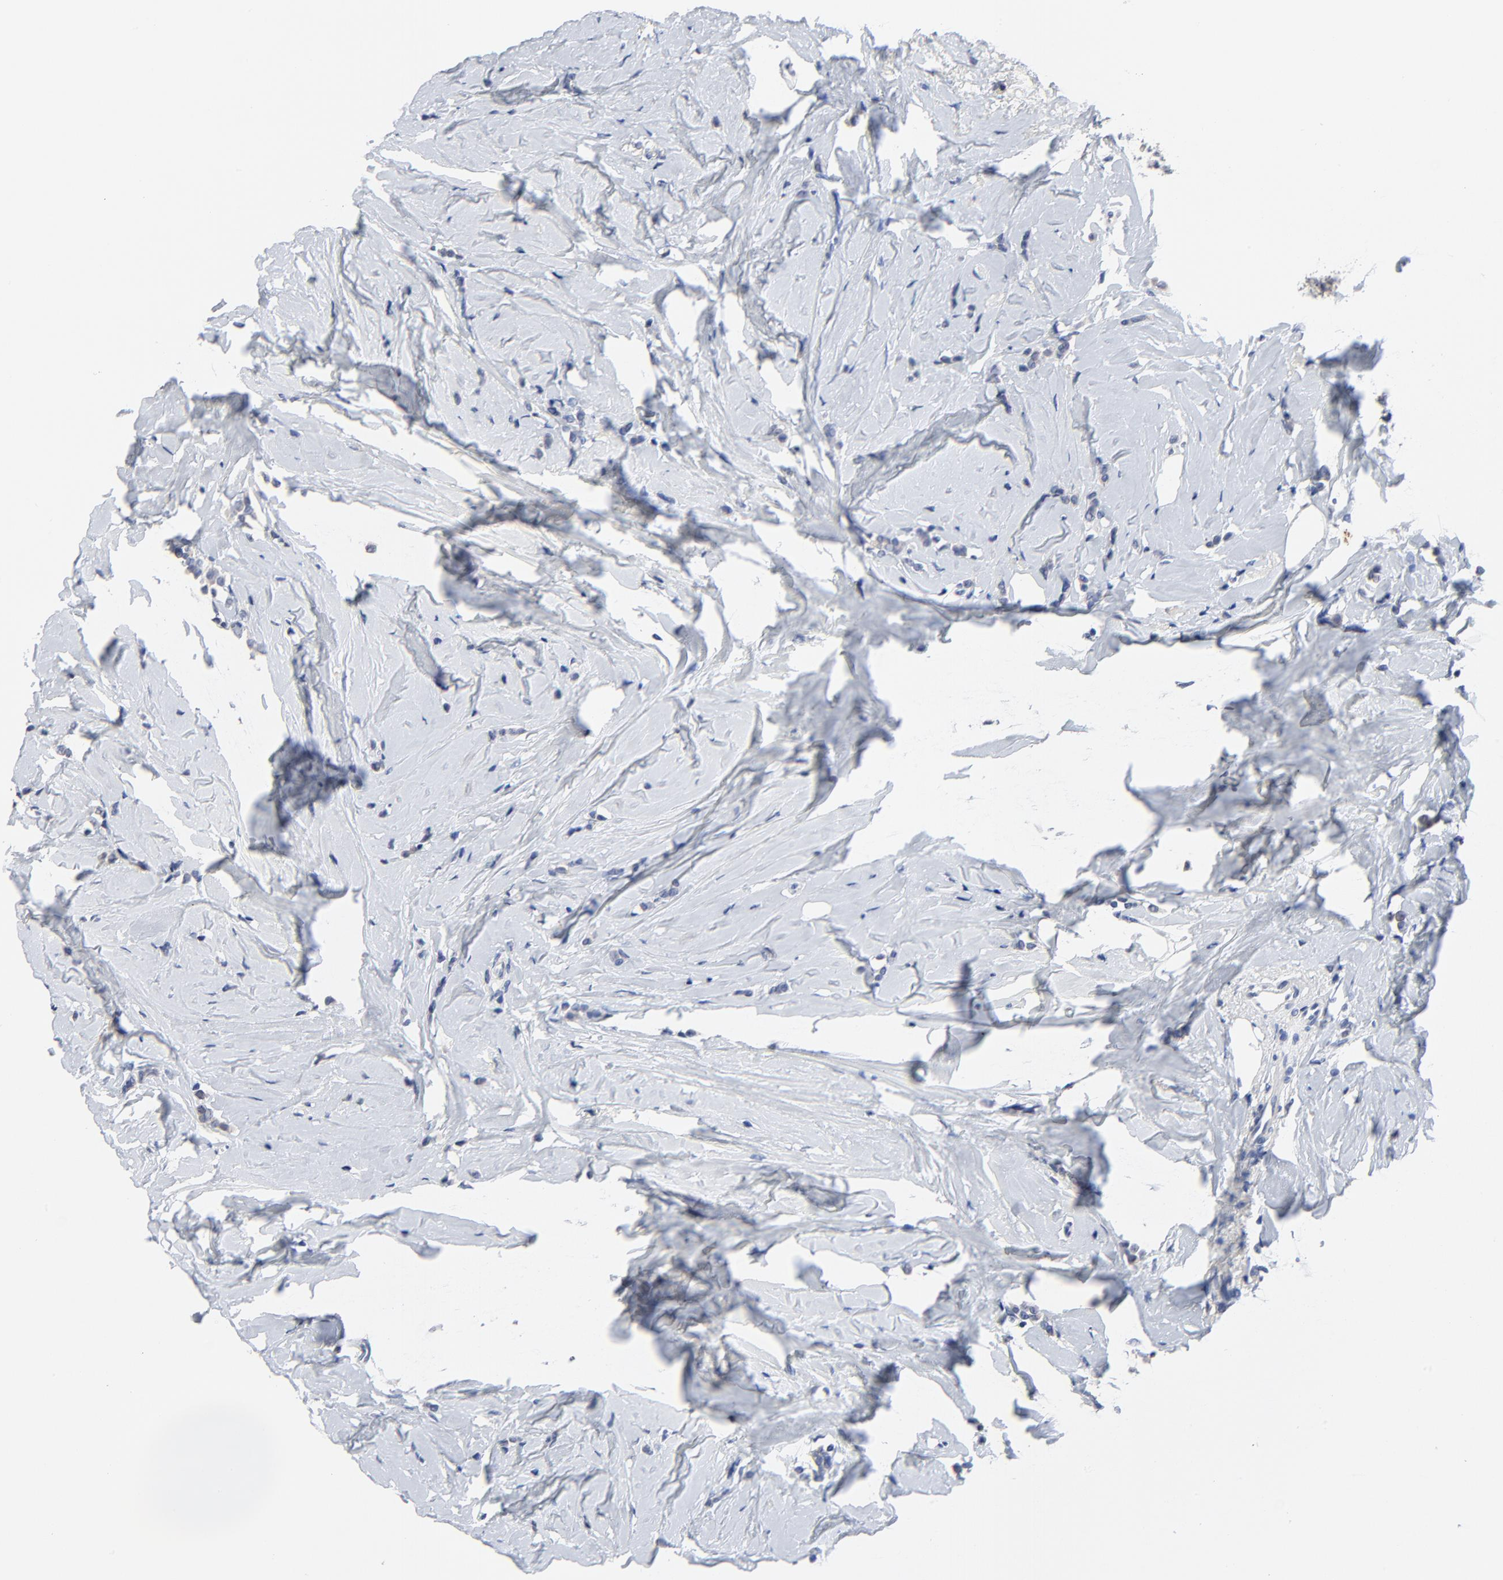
{"staining": {"intensity": "negative", "quantity": "none", "location": "none"}, "tissue": "breast cancer", "cell_type": "Tumor cells", "image_type": "cancer", "snomed": [{"axis": "morphology", "description": "Lobular carcinoma"}, {"axis": "topography", "description": "Breast"}], "caption": "An immunohistochemistry (IHC) image of breast cancer is shown. There is no staining in tumor cells of breast cancer. (Stains: DAB immunohistochemistry (IHC) with hematoxylin counter stain, Microscopy: brightfield microscopy at high magnification).", "gene": "FBXL5", "patient": {"sex": "female", "age": 64}}